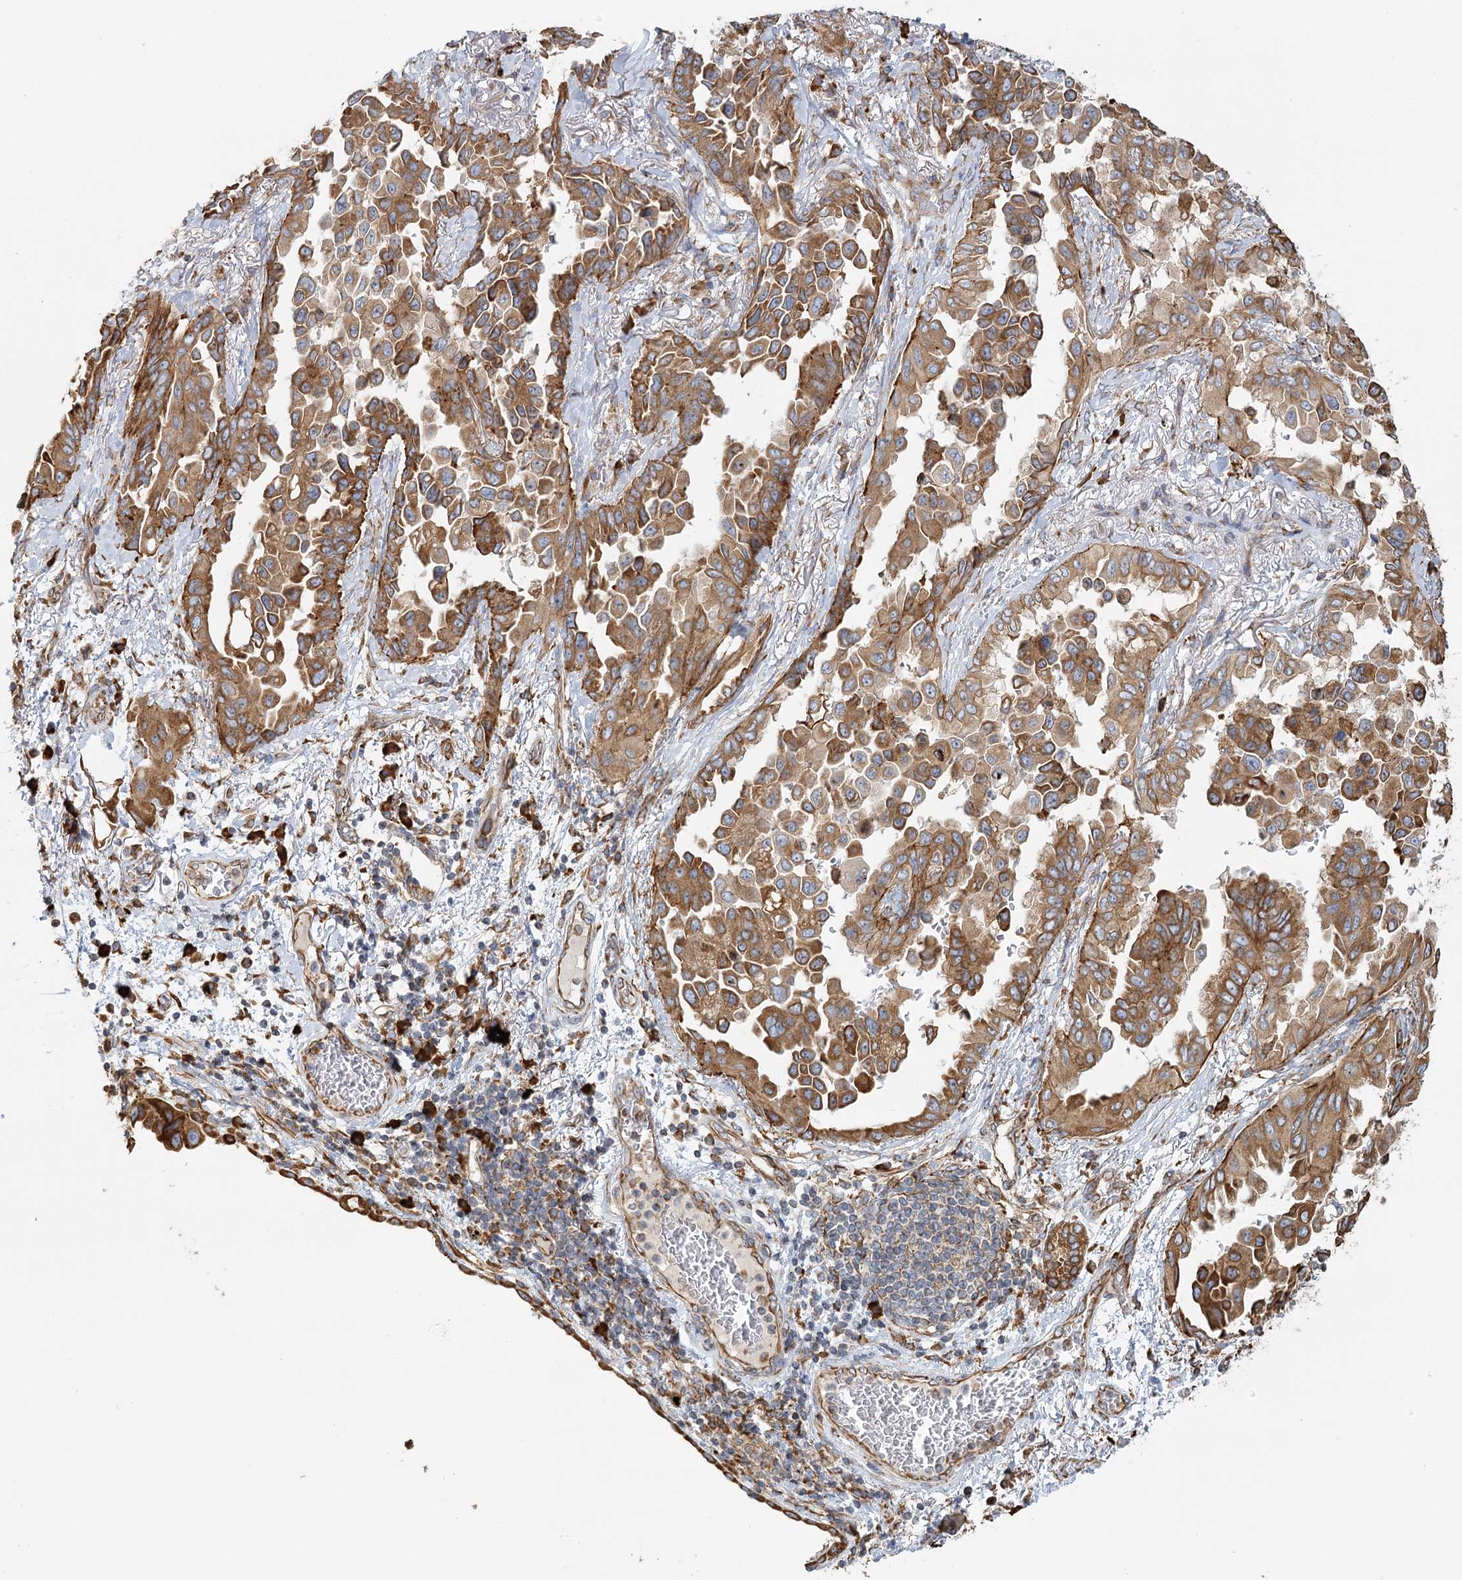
{"staining": {"intensity": "moderate", "quantity": ">75%", "location": "cytoplasmic/membranous"}, "tissue": "lung cancer", "cell_type": "Tumor cells", "image_type": "cancer", "snomed": [{"axis": "morphology", "description": "Adenocarcinoma, NOS"}, {"axis": "topography", "description": "Lung"}], "caption": "Lung adenocarcinoma stained with a protein marker shows moderate staining in tumor cells.", "gene": "TAS1R1", "patient": {"sex": "female", "age": 67}}